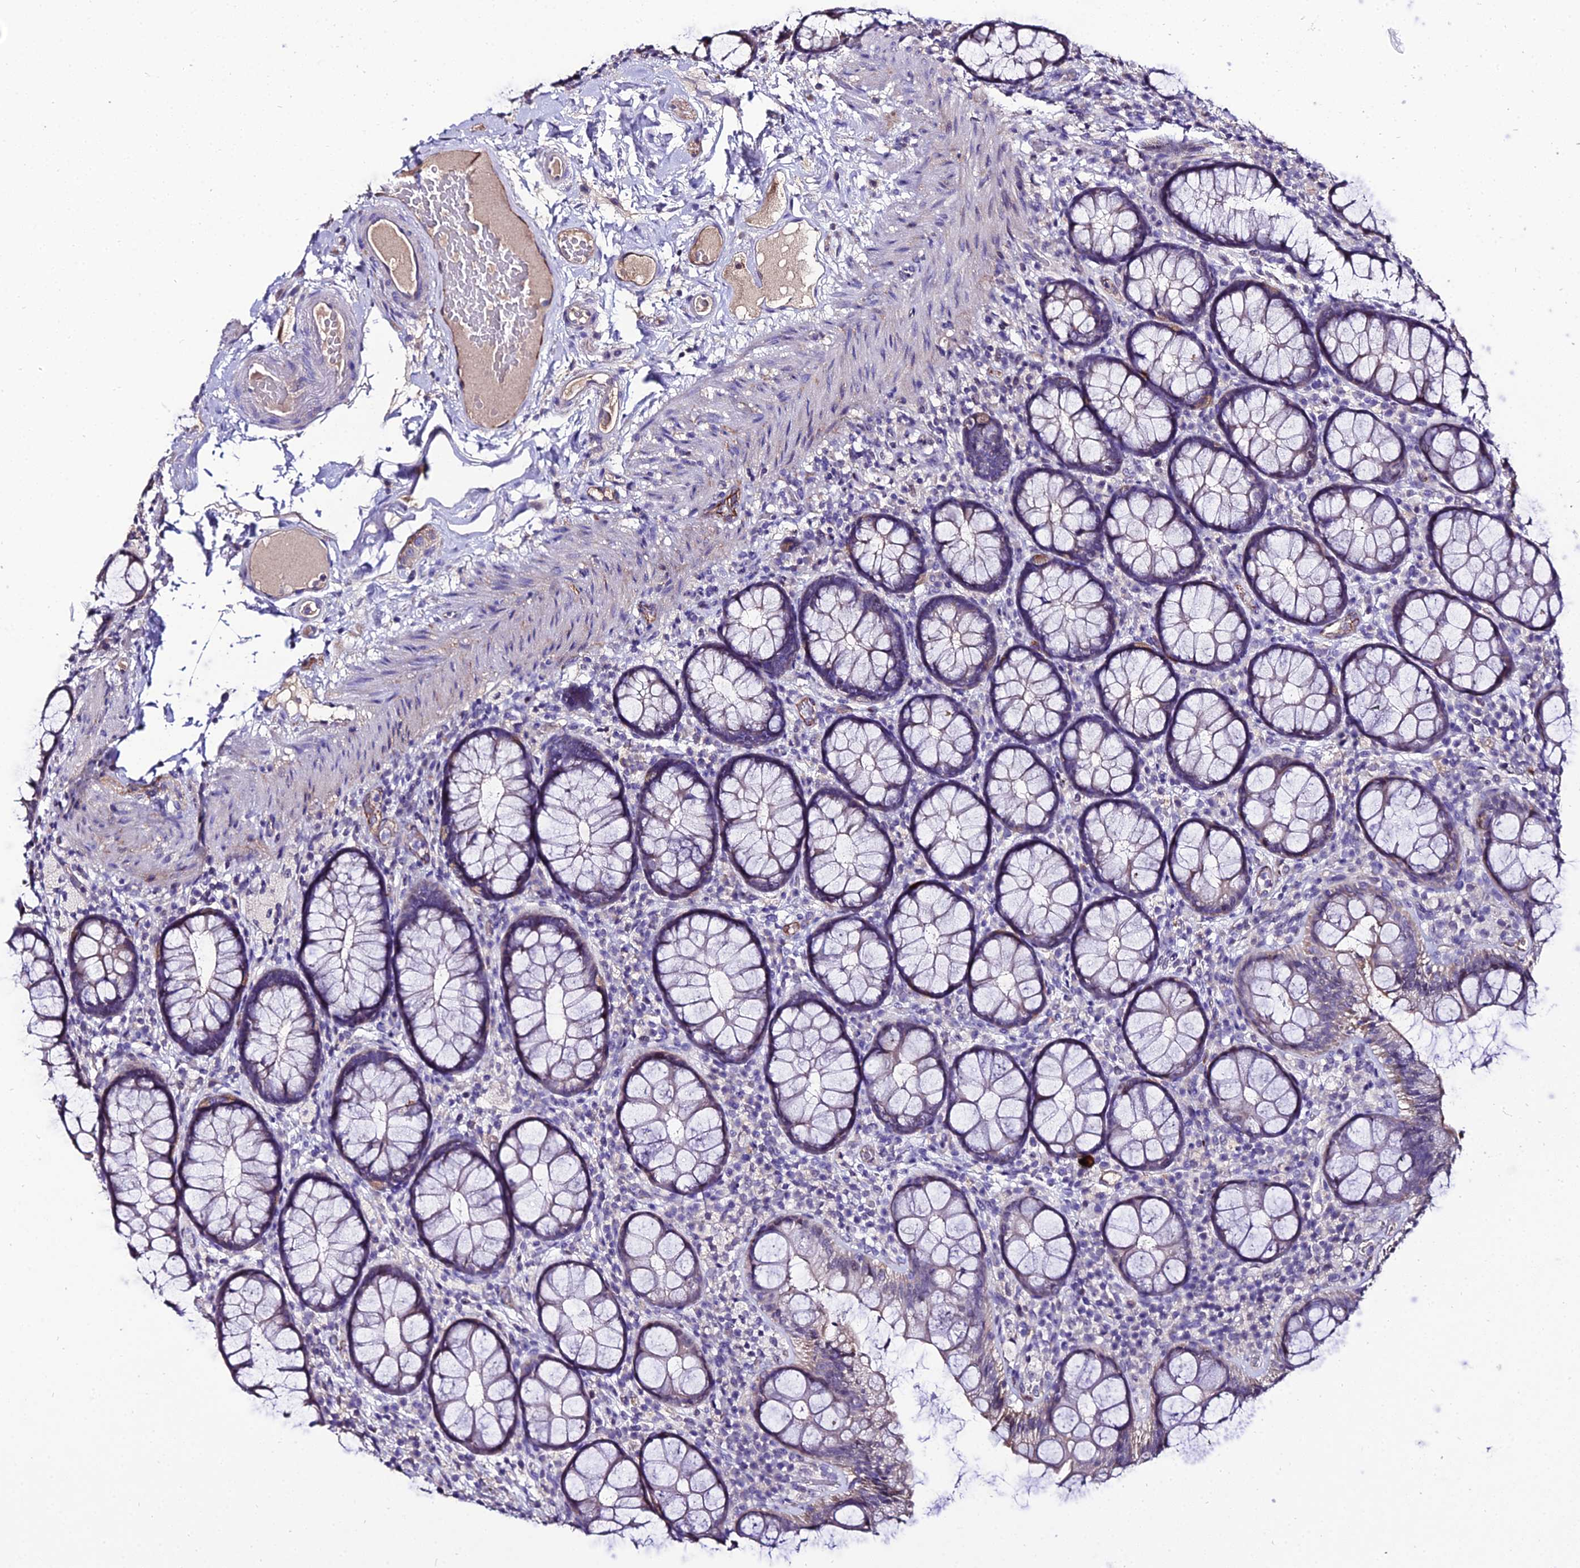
{"staining": {"intensity": "weak", "quantity": "<25%", "location": "cytoplasmic/membranous"}, "tissue": "rectum", "cell_type": "Glandular cells", "image_type": "normal", "snomed": [{"axis": "morphology", "description": "Normal tissue, NOS"}, {"axis": "topography", "description": "Rectum"}], "caption": "An image of human rectum is negative for staining in glandular cells. Brightfield microscopy of immunohistochemistry stained with DAB (brown) and hematoxylin (blue), captured at high magnification.", "gene": "SHQ1", "patient": {"sex": "male", "age": 83}}